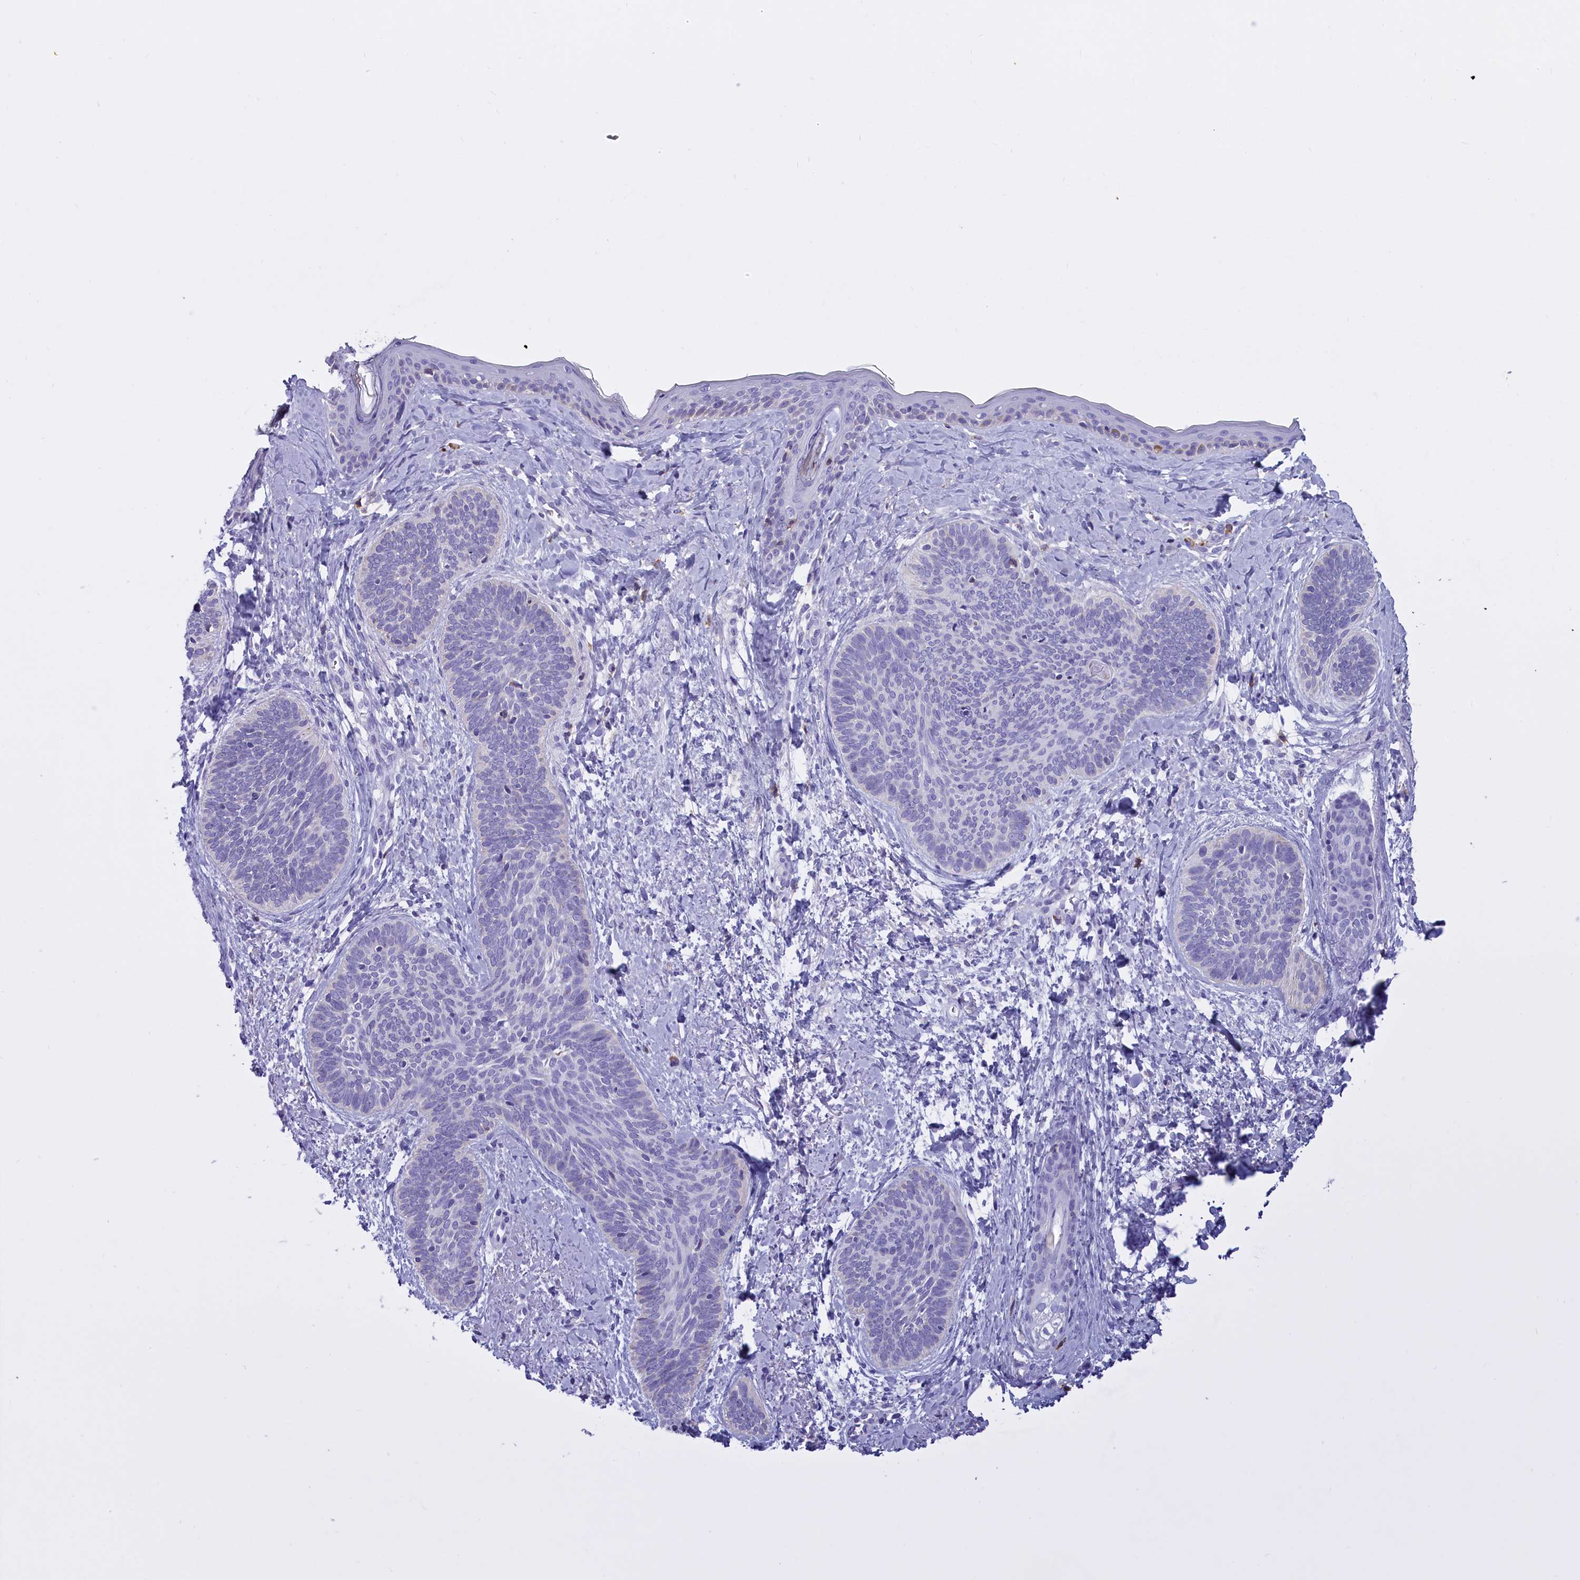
{"staining": {"intensity": "negative", "quantity": "none", "location": "none"}, "tissue": "skin cancer", "cell_type": "Tumor cells", "image_type": "cancer", "snomed": [{"axis": "morphology", "description": "Basal cell carcinoma"}, {"axis": "topography", "description": "Skin"}], "caption": "The immunohistochemistry (IHC) micrograph has no significant staining in tumor cells of skin cancer tissue.", "gene": "CD5", "patient": {"sex": "female", "age": 81}}